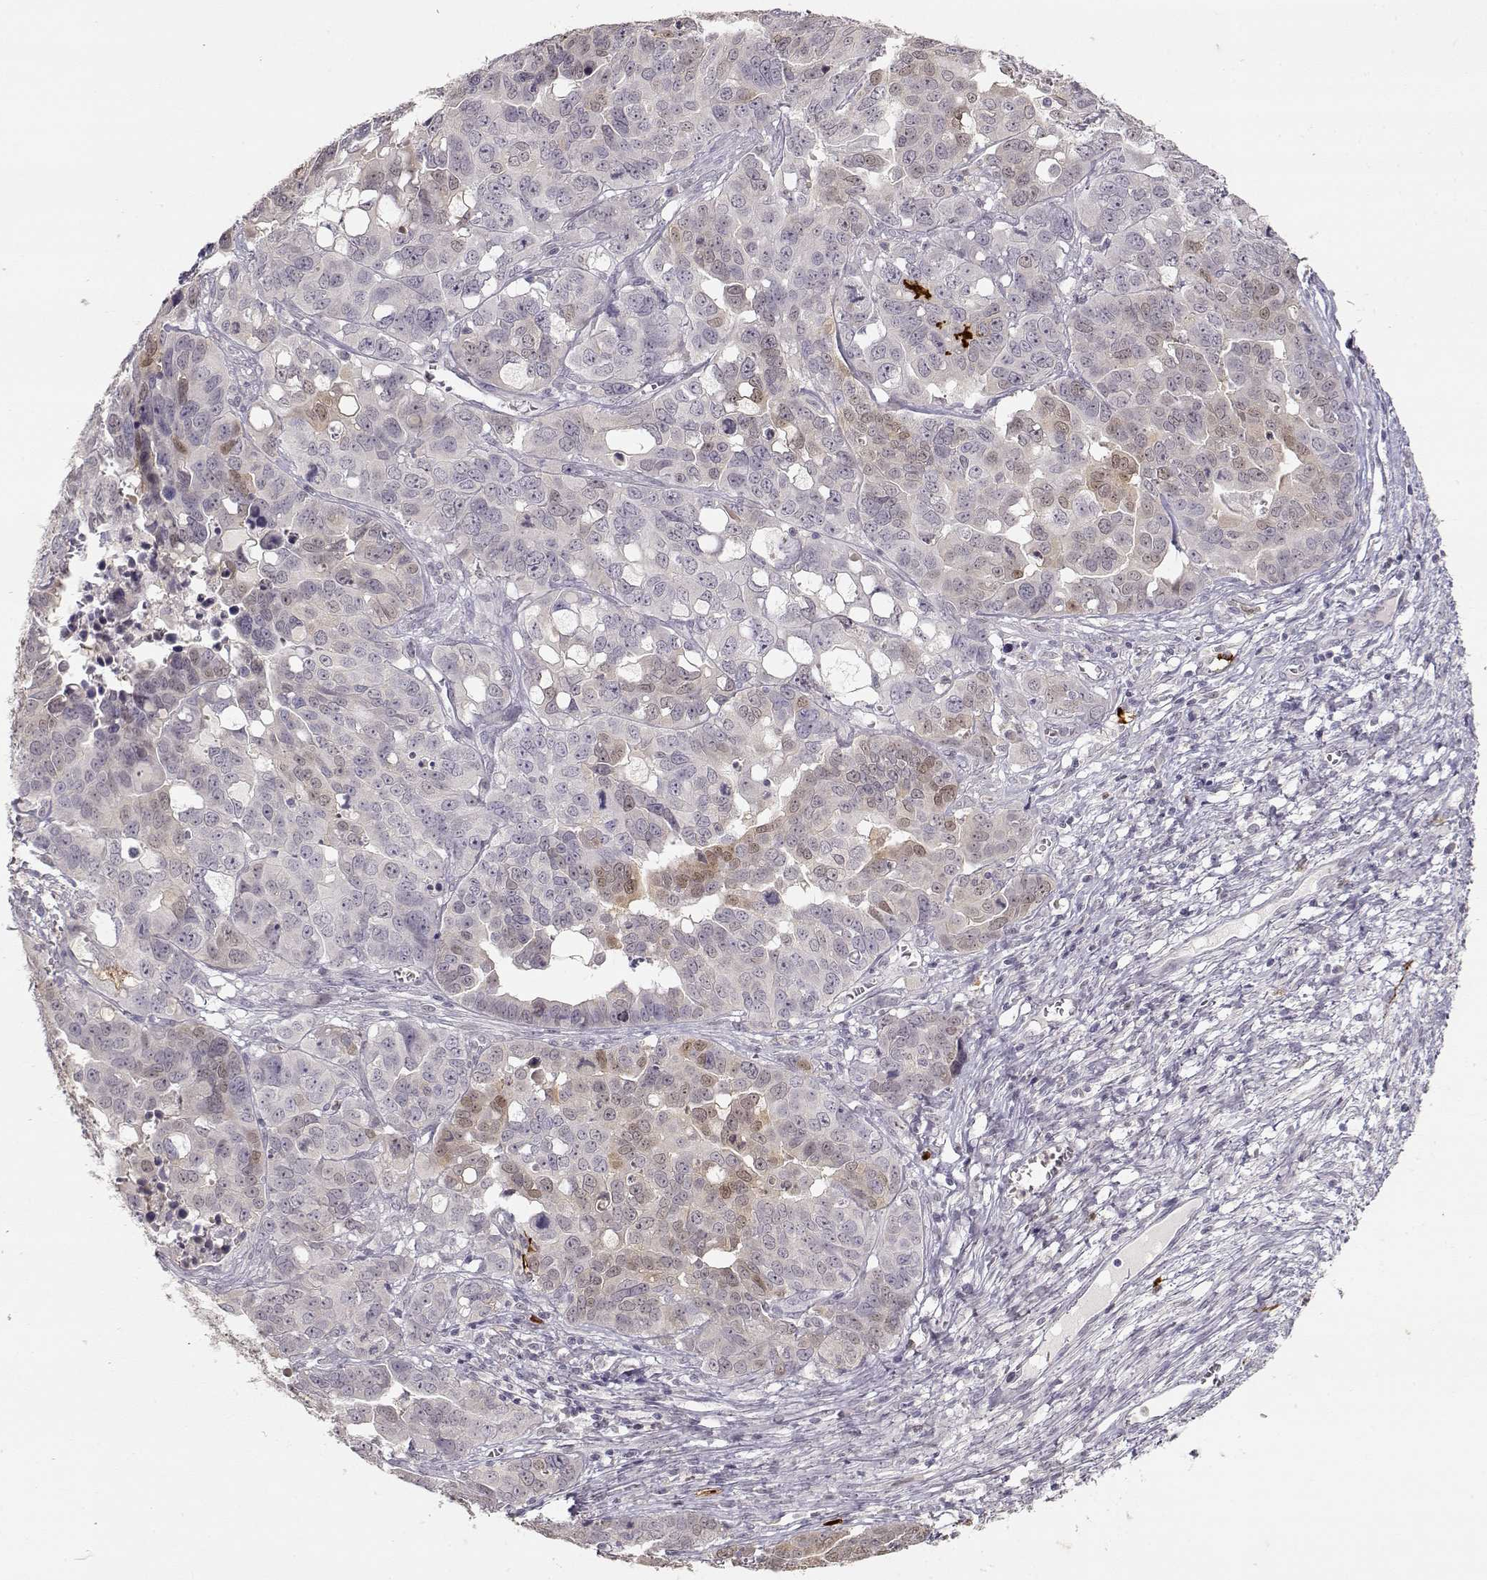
{"staining": {"intensity": "weak", "quantity": "<25%", "location": "cytoplasmic/membranous,nuclear"}, "tissue": "ovarian cancer", "cell_type": "Tumor cells", "image_type": "cancer", "snomed": [{"axis": "morphology", "description": "Carcinoma, endometroid"}, {"axis": "topography", "description": "Ovary"}], "caption": "Ovarian cancer was stained to show a protein in brown. There is no significant staining in tumor cells.", "gene": "S100B", "patient": {"sex": "female", "age": 78}}